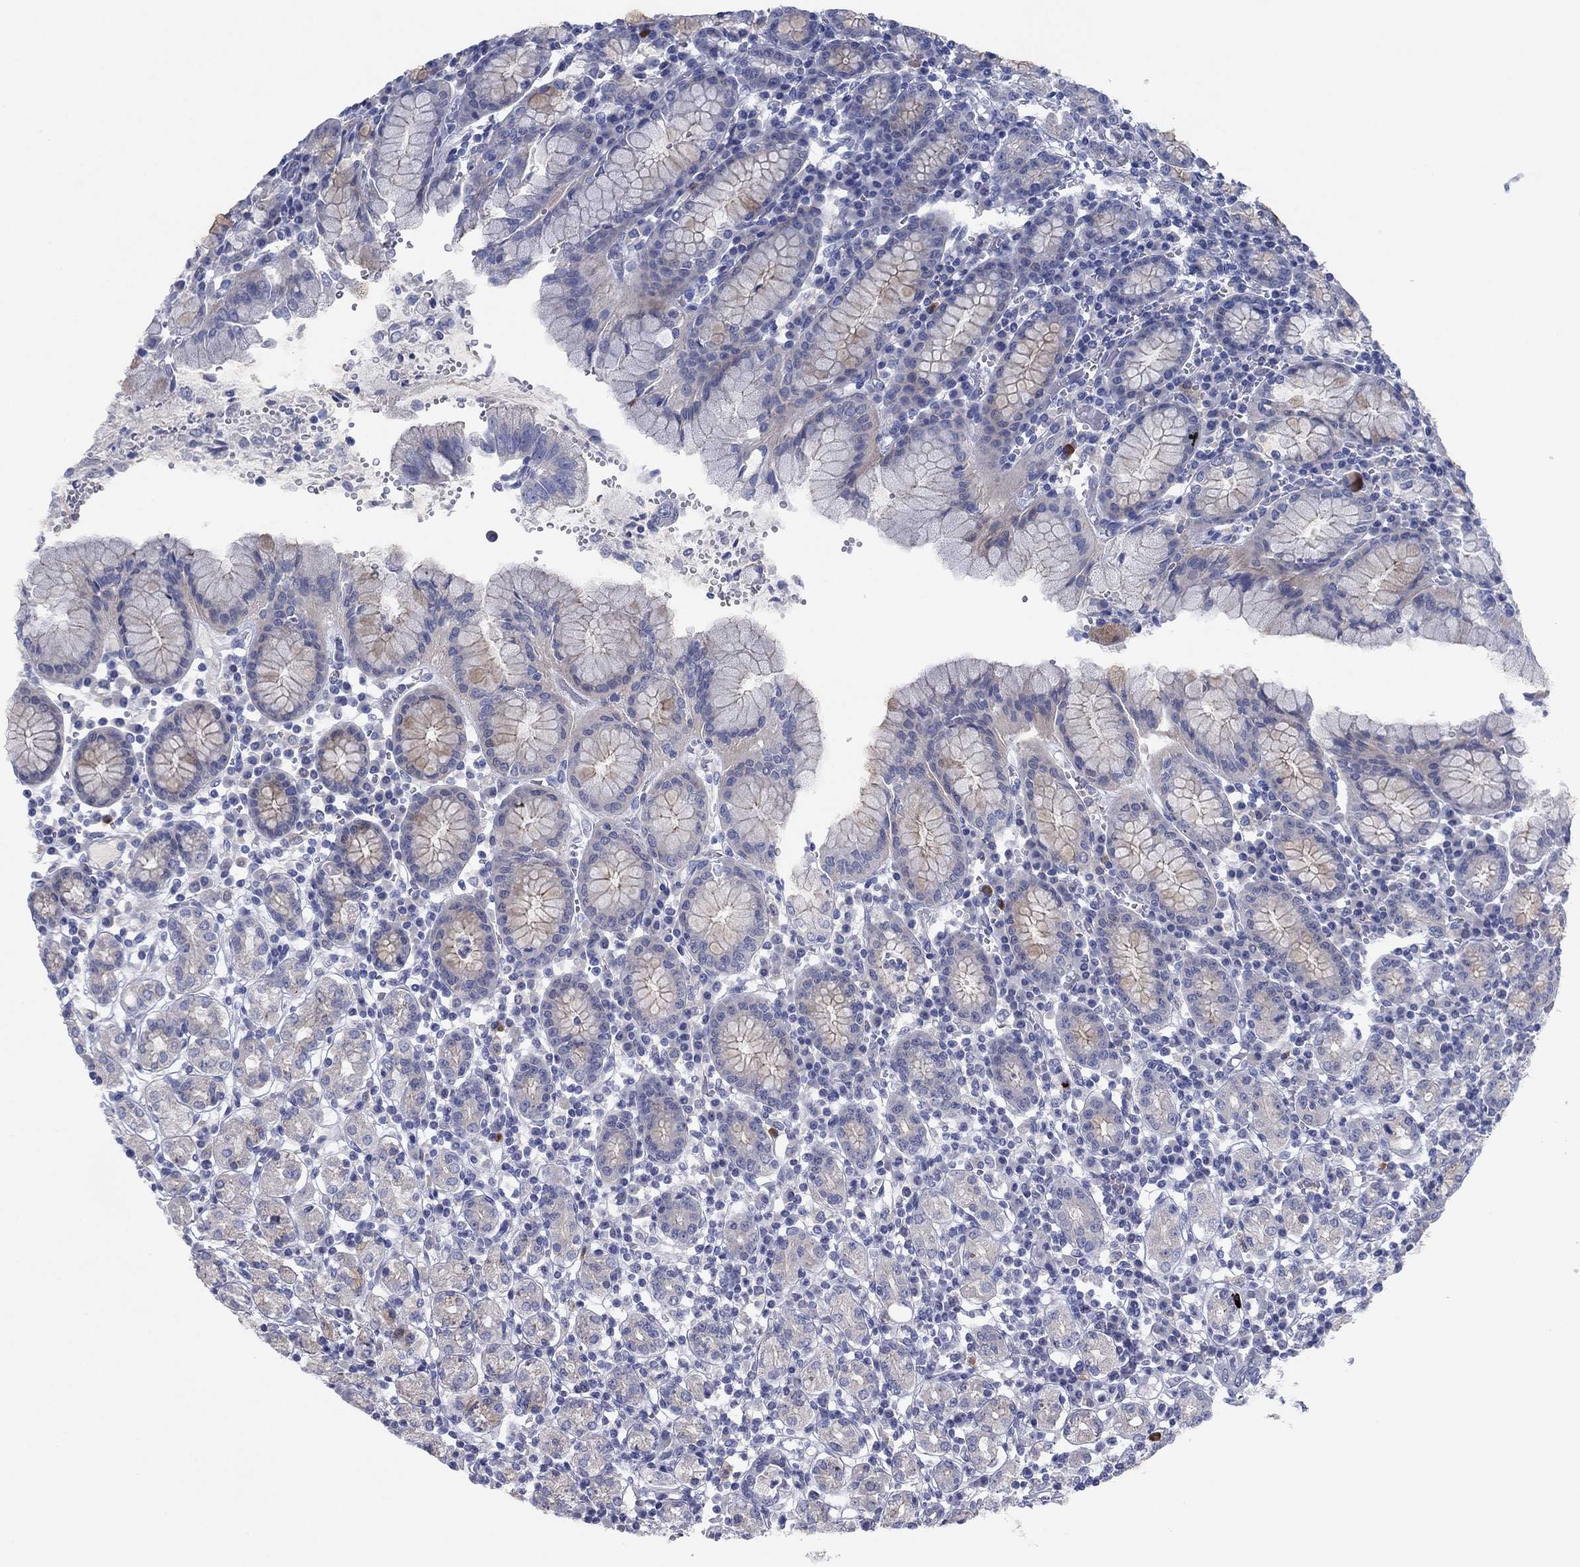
{"staining": {"intensity": "negative", "quantity": "none", "location": "none"}, "tissue": "stomach", "cell_type": "Glandular cells", "image_type": "normal", "snomed": [{"axis": "morphology", "description": "Normal tissue, NOS"}, {"axis": "topography", "description": "Stomach, upper"}, {"axis": "topography", "description": "Stomach"}], "caption": "An image of human stomach is negative for staining in glandular cells. (Brightfield microscopy of DAB (3,3'-diaminobenzidine) immunohistochemistry at high magnification).", "gene": "CNTNAP4", "patient": {"sex": "male", "age": 62}}